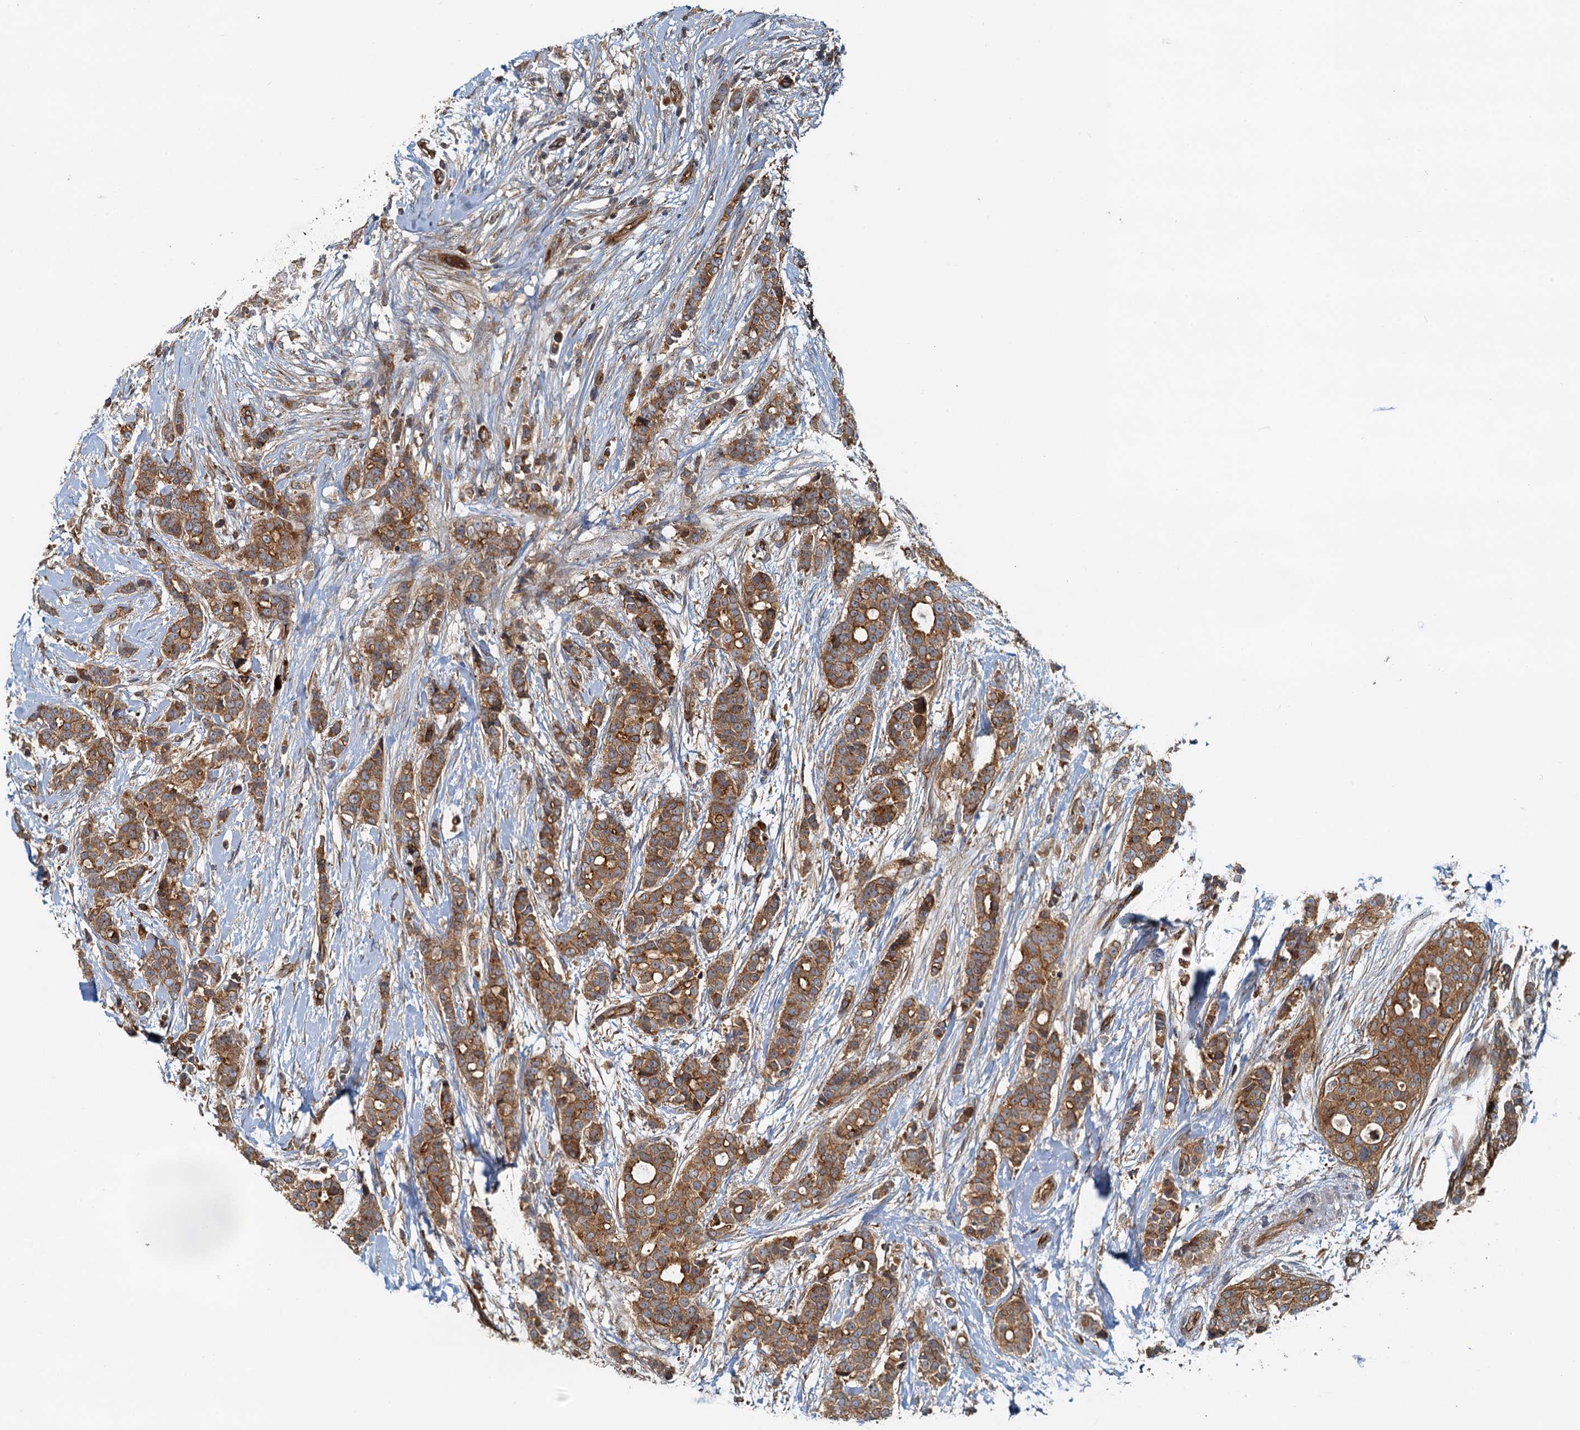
{"staining": {"intensity": "moderate", "quantity": ">75%", "location": "cytoplasmic/membranous"}, "tissue": "breast cancer", "cell_type": "Tumor cells", "image_type": "cancer", "snomed": [{"axis": "morphology", "description": "Lobular carcinoma"}, {"axis": "topography", "description": "Breast"}], "caption": "Protein expression analysis of human lobular carcinoma (breast) reveals moderate cytoplasmic/membranous positivity in approximately >75% of tumor cells.", "gene": "NIPAL3", "patient": {"sex": "female", "age": 51}}